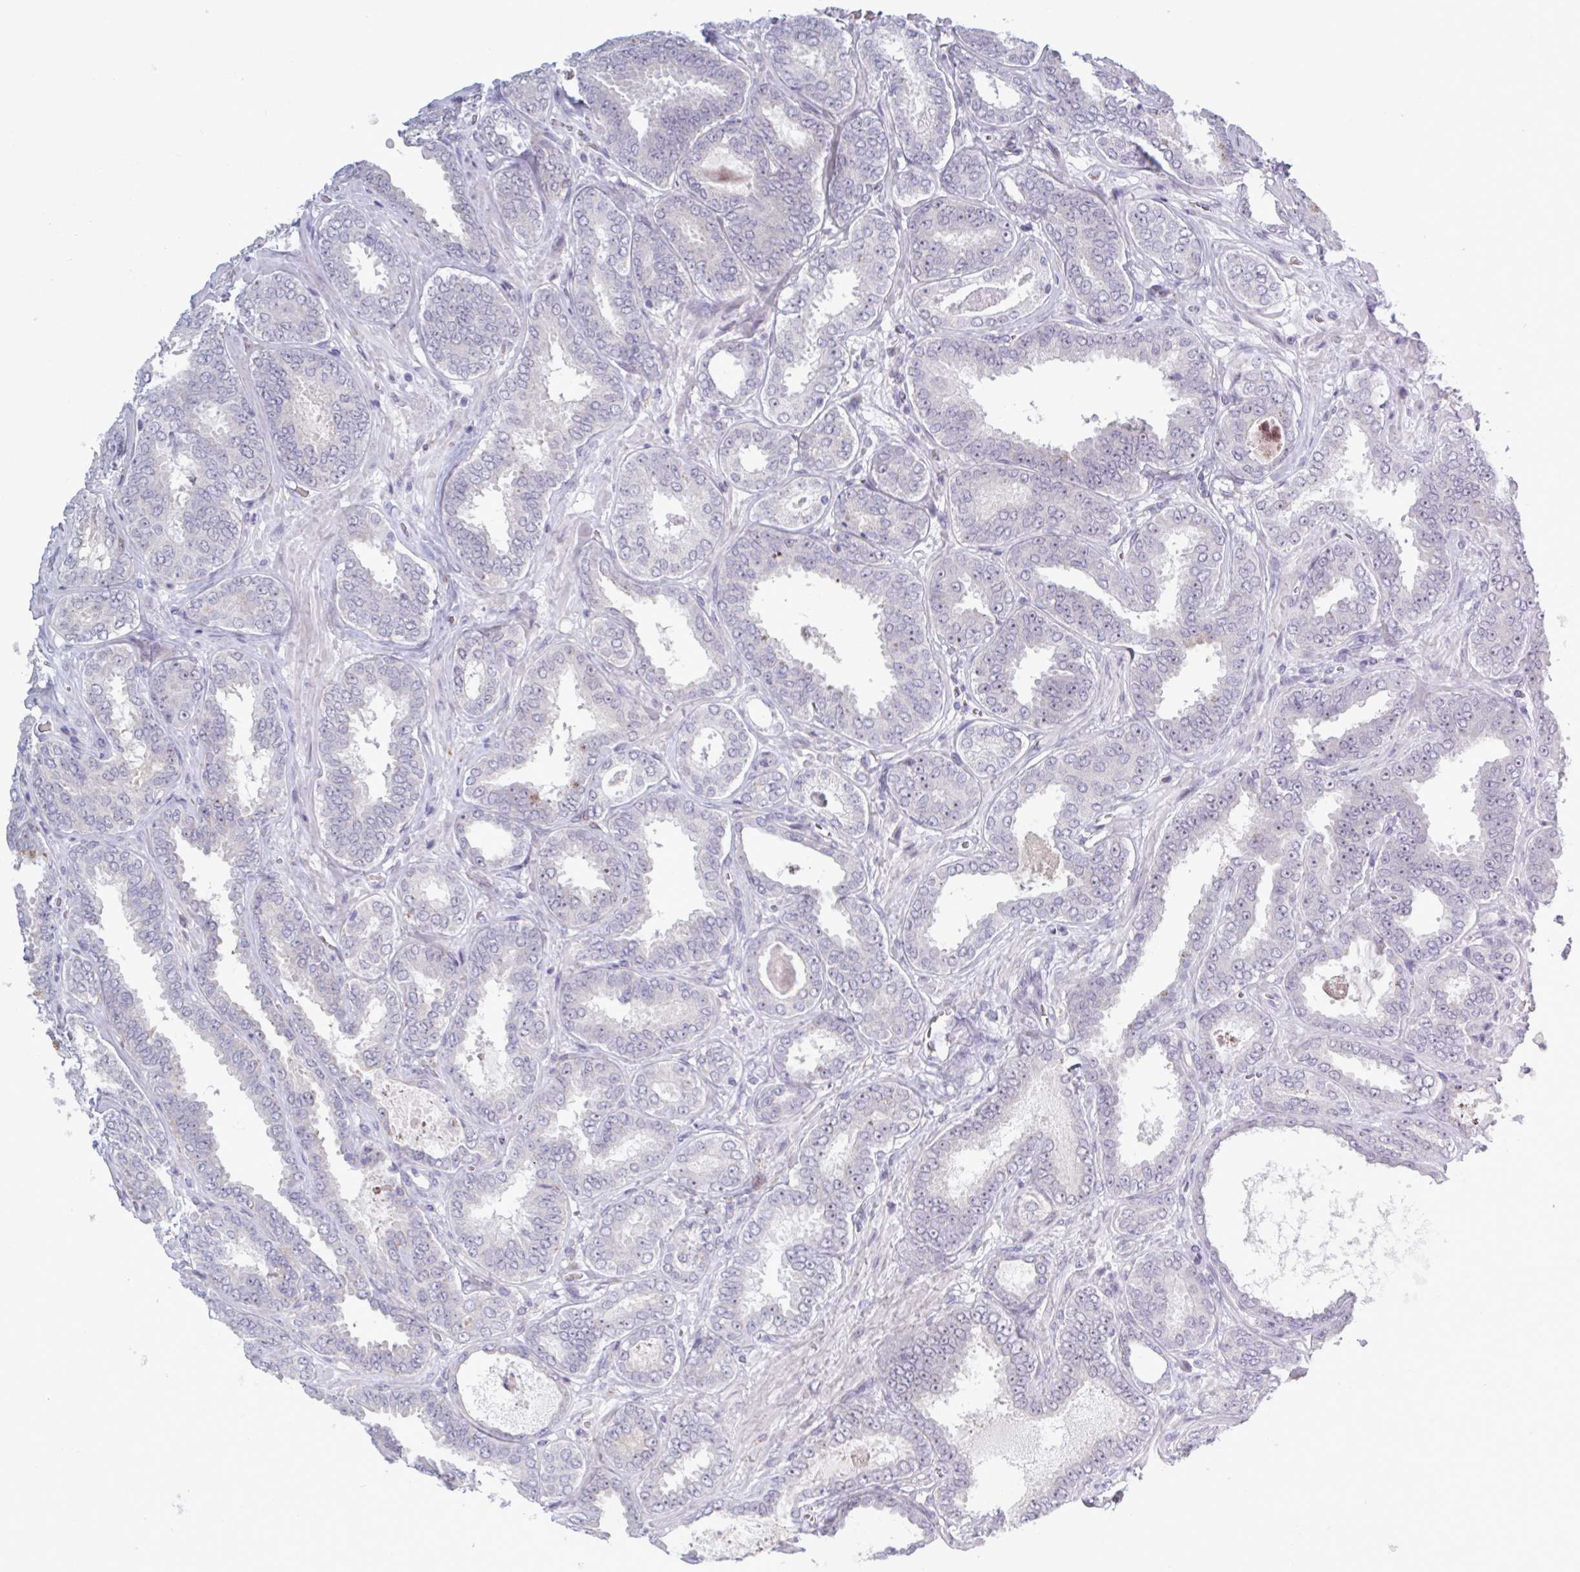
{"staining": {"intensity": "negative", "quantity": "none", "location": "none"}, "tissue": "prostate cancer", "cell_type": "Tumor cells", "image_type": "cancer", "snomed": [{"axis": "morphology", "description": "Adenocarcinoma, High grade"}, {"axis": "topography", "description": "Prostate"}], "caption": "Tumor cells show no significant protein positivity in prostate cancer (high-grade adenocarcinoma).", "gene": "HSD11B2", "patient": {"sex": "male", "age": 72}}